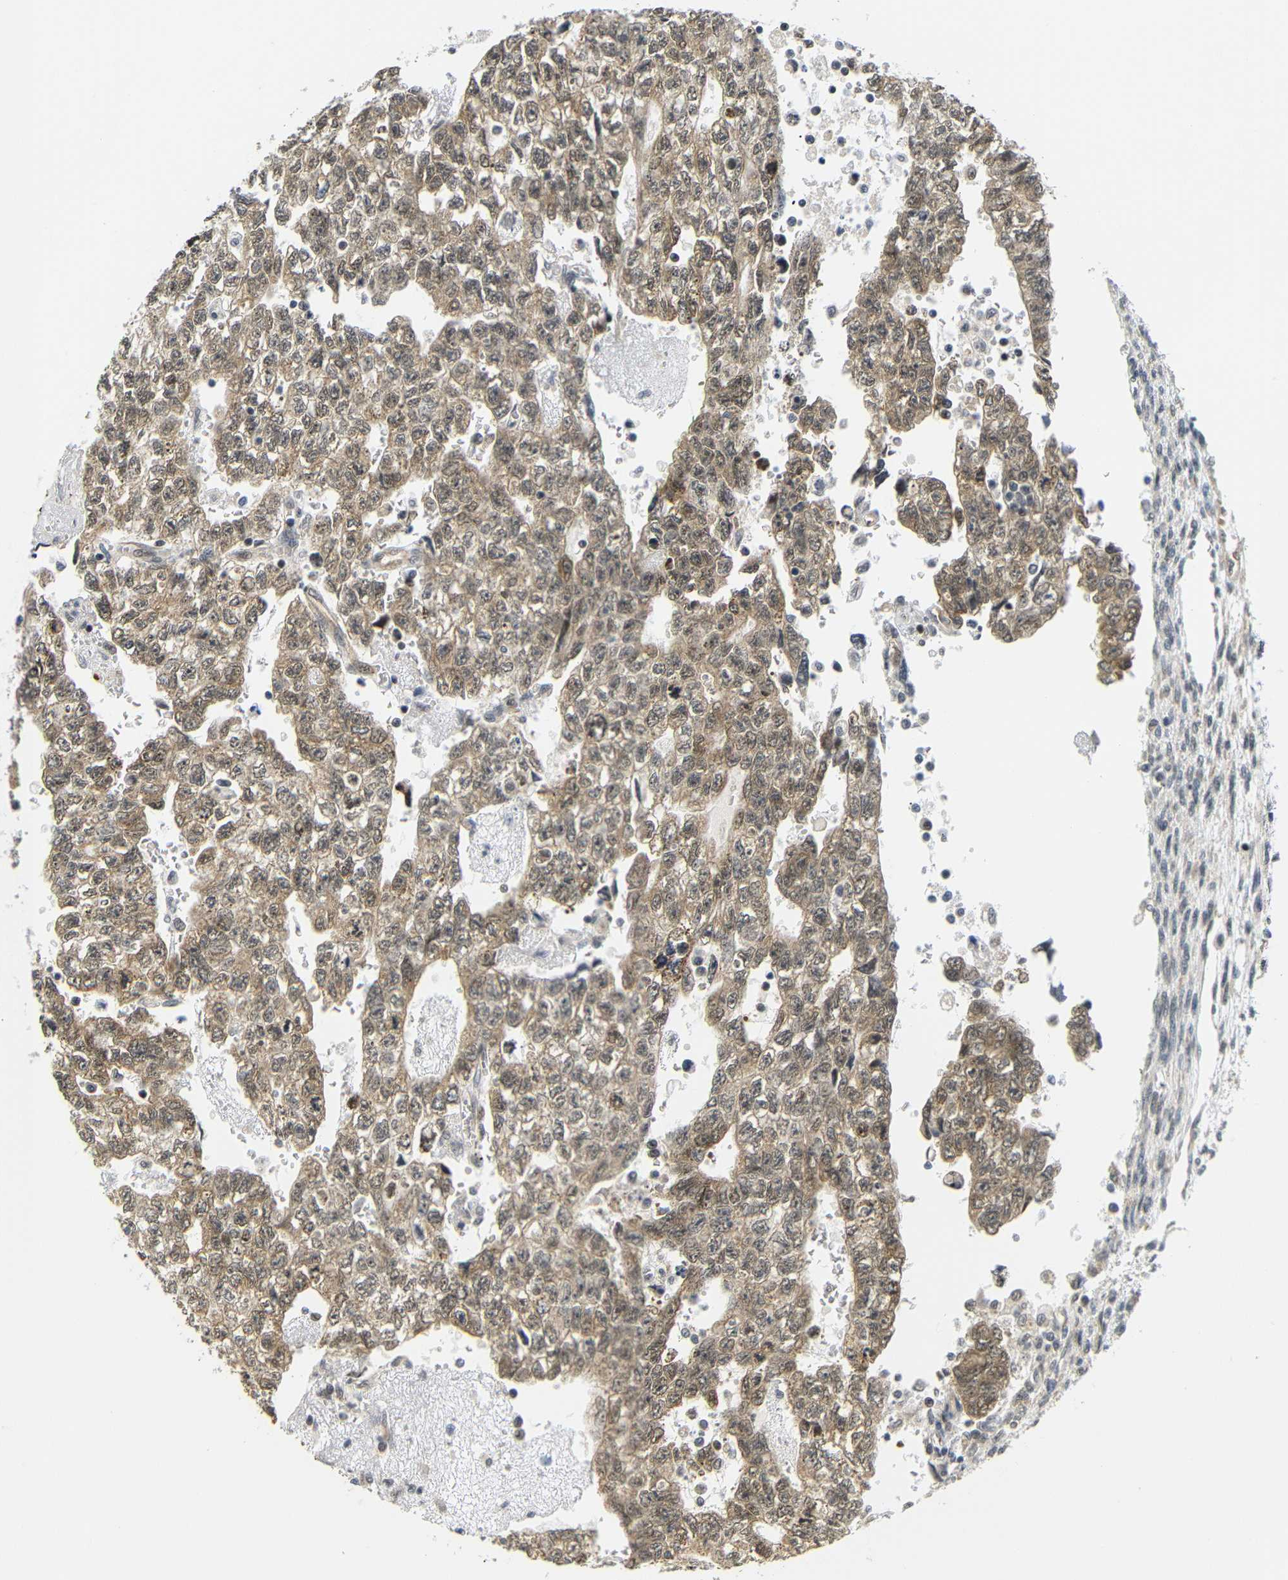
{"staining": {"intensity": "moderate", "quantity": ">75%", "location": "cytoplasmic/membranous,nuclear"}, "tissue": "testis cancer", "cell_type": "Tumor cells", "image_type": "cancer", "snomed": [{"axis": "morphology", "description": "Seminoma, NOS"}, {"axis": "morphology", "description": "Carcinoma, Embryonal, NOS"}, {"axis": "topography", "description": "Testis"}], "caption": "A photomicrograph showing moderate cytoplasmic/membranous and nuclear expression in approximately >75% of tumor cells in testis seminoma, as visualized by brown immunohistochemical staining.", "gene": "GJA5", "patient": {"sex": "male", "age": 38}}